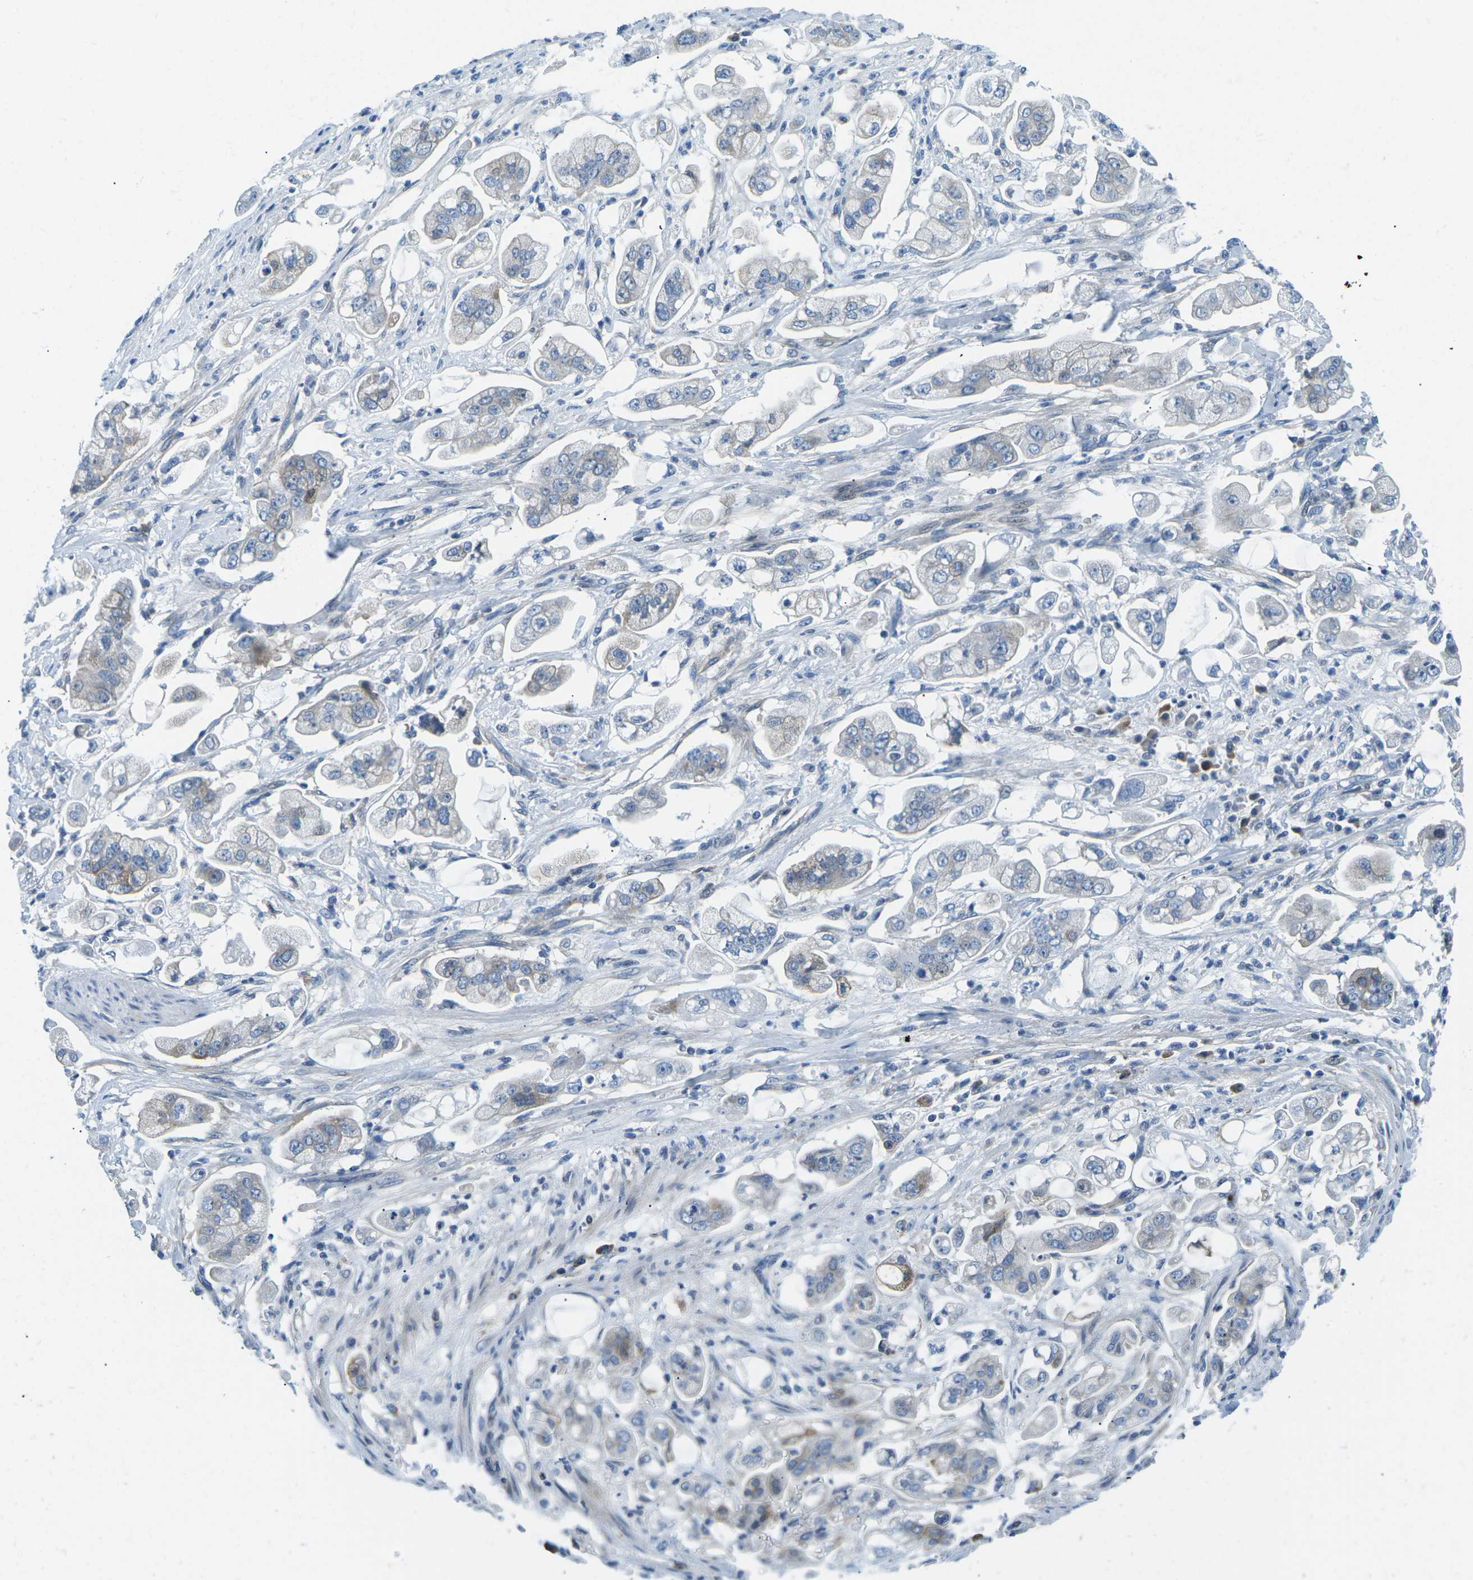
{"staining": {"intensity": "negative", "quantity": "none", "location": "none"}, "tissue": "stomach cancer", "cell_type": "Tumor cells", "image_type": "cancer", "snomed": [{"axis": "morphology", "description": "Adenocarcinoma, NOS"}, {"axis": "topography", "description": "Stomach"}], "caption": "Tumor cells show no significant protein staining in stomach cancer (adenocarcinoma).", "gene": "CFB", "patient": {"sex": "male", "age": 62}}